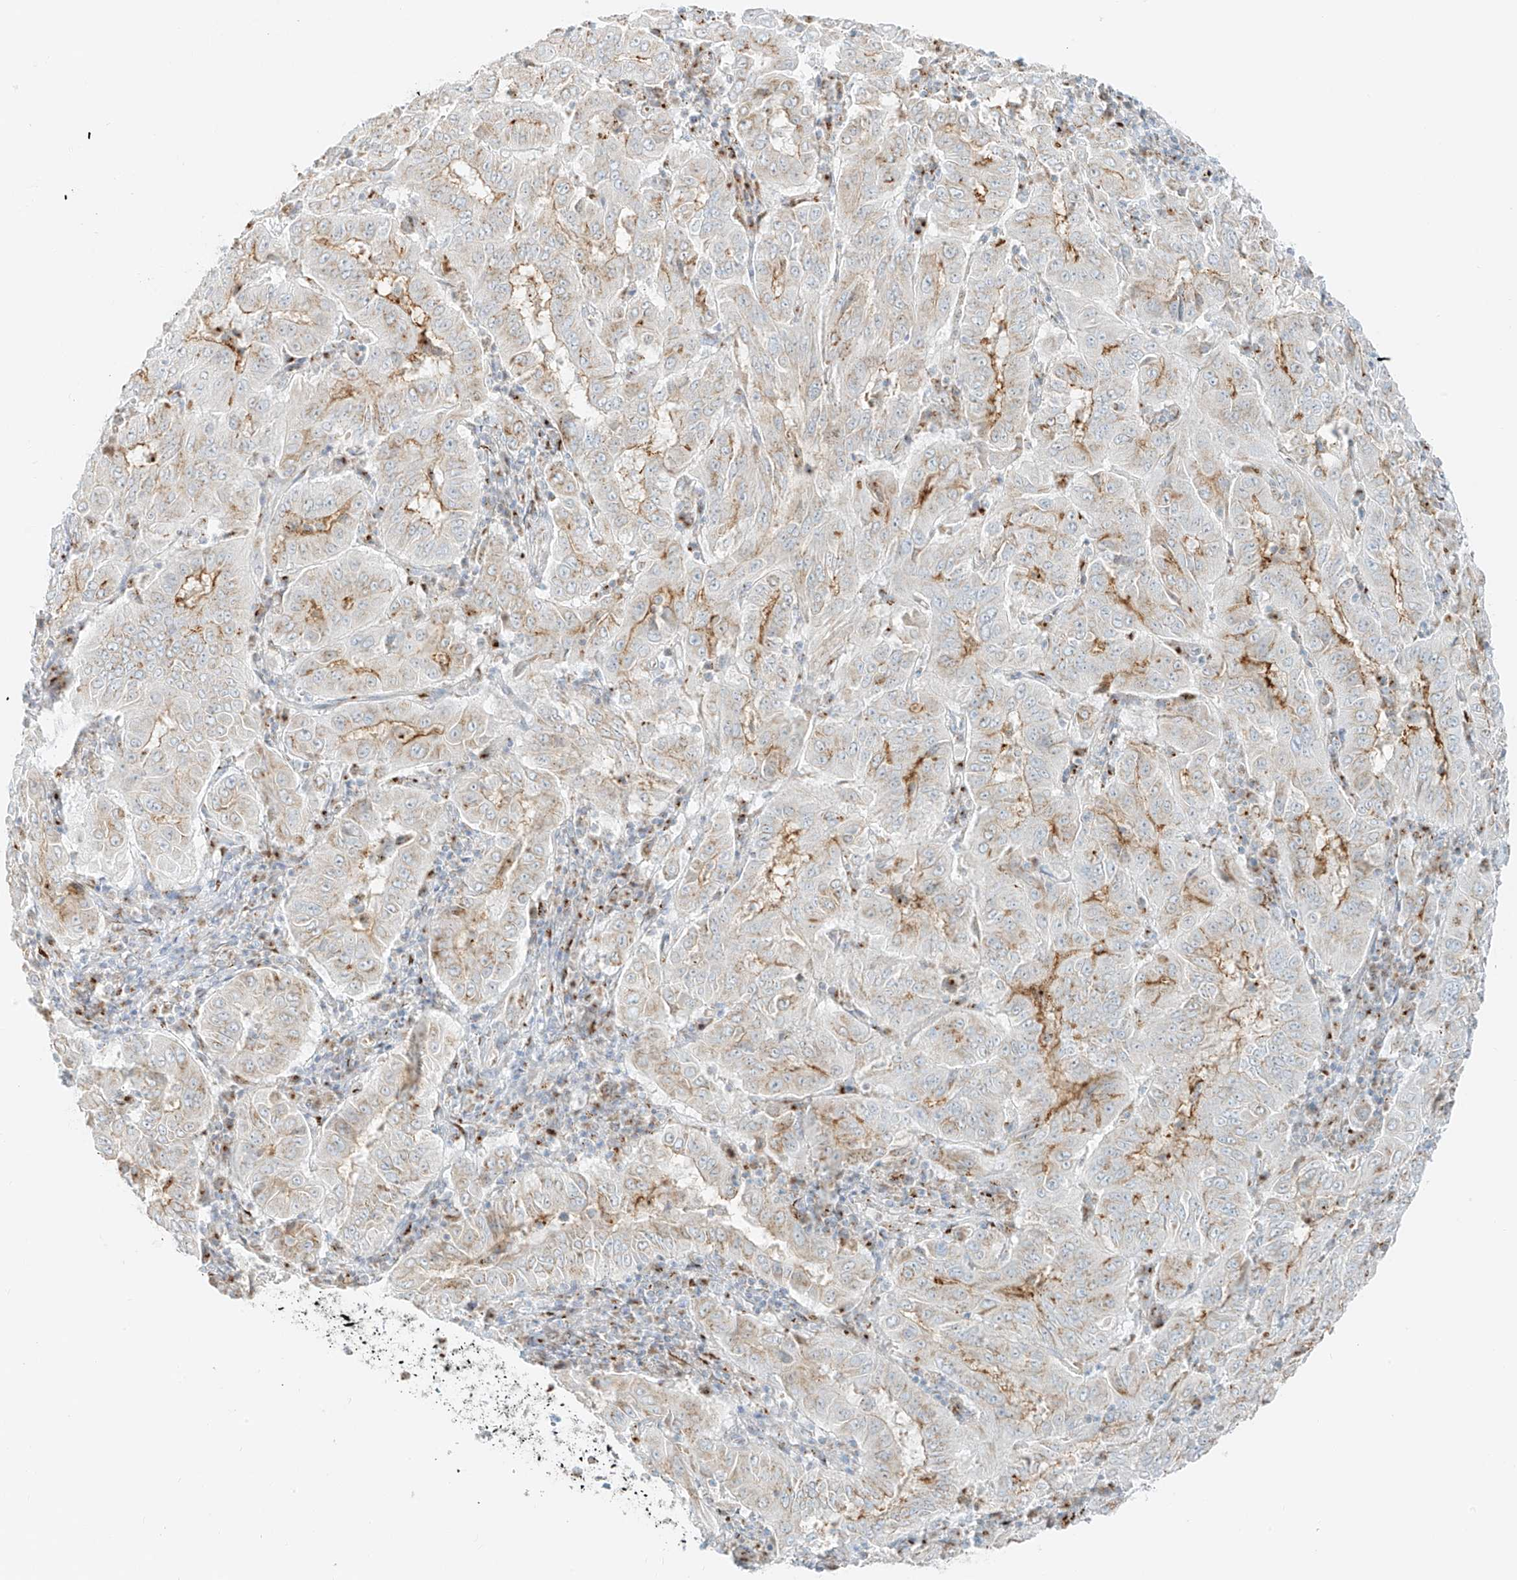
{"staining": {"intensity": "moderate", "quantity": "25%-75%", "location": "cytoplasmic/membranous"}, "tissue": "pancreatic cancer", "cell_type": "Tumor cells", "image_type": "cancer", "snomed": [{"axis": "morphology", "description": "Adenocarcinoma, NOS"}, {"axis": "topography", "description": "Pancreas"}], "caption": "High-magnification brightfield microscopy of adenocarcinoma (pancreatic) stained with DAB (brown) and counterstained with hematoxylin (blue). tumor cells exhibit moderate cytoplasmic/membranous staining is appreciated in about25%-75% of cells.", "gene": "TMEM87B", "patient": {"sex": "male", "age": 63}}